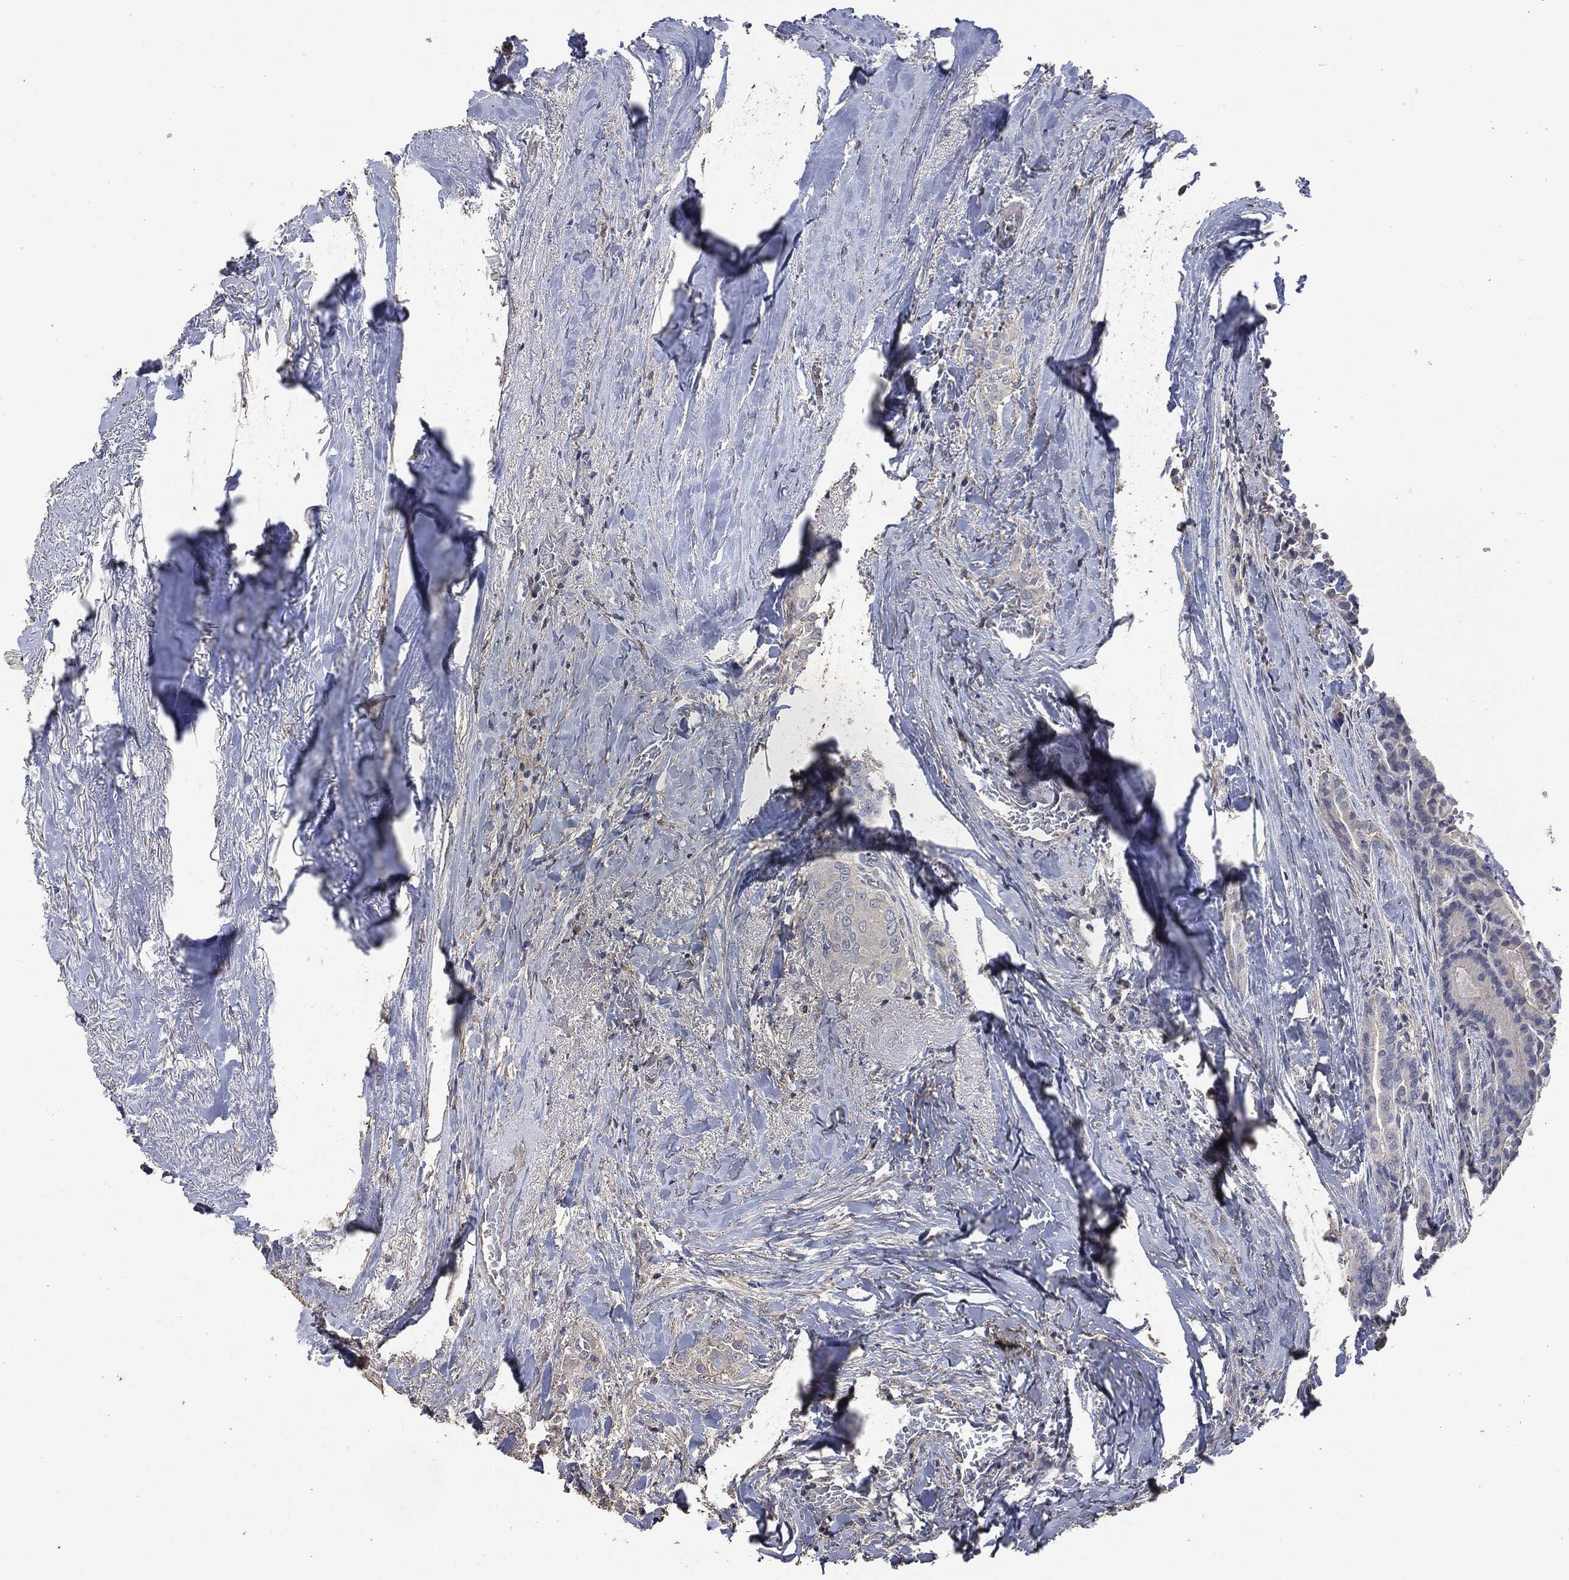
{"staining": {"intensity": "negative", "quantity": "none", "location": "none"}, "tissue": "thyroid cancer", "cell_type": "Tumor cells", "image_type": "cancer", "snomed": [{"axis": "morphology", "description": "Papillary adenocarcinoma, NOS"}, {"axis": "topography", "description": "Thyroid gland"}], "caption": "This is an IHC micrograph of thyroid papillary adenocarcinoma. There is no staining in tumor cells.", "gene": "MSLN", "patient": {"sex": "male", "age": 61}}